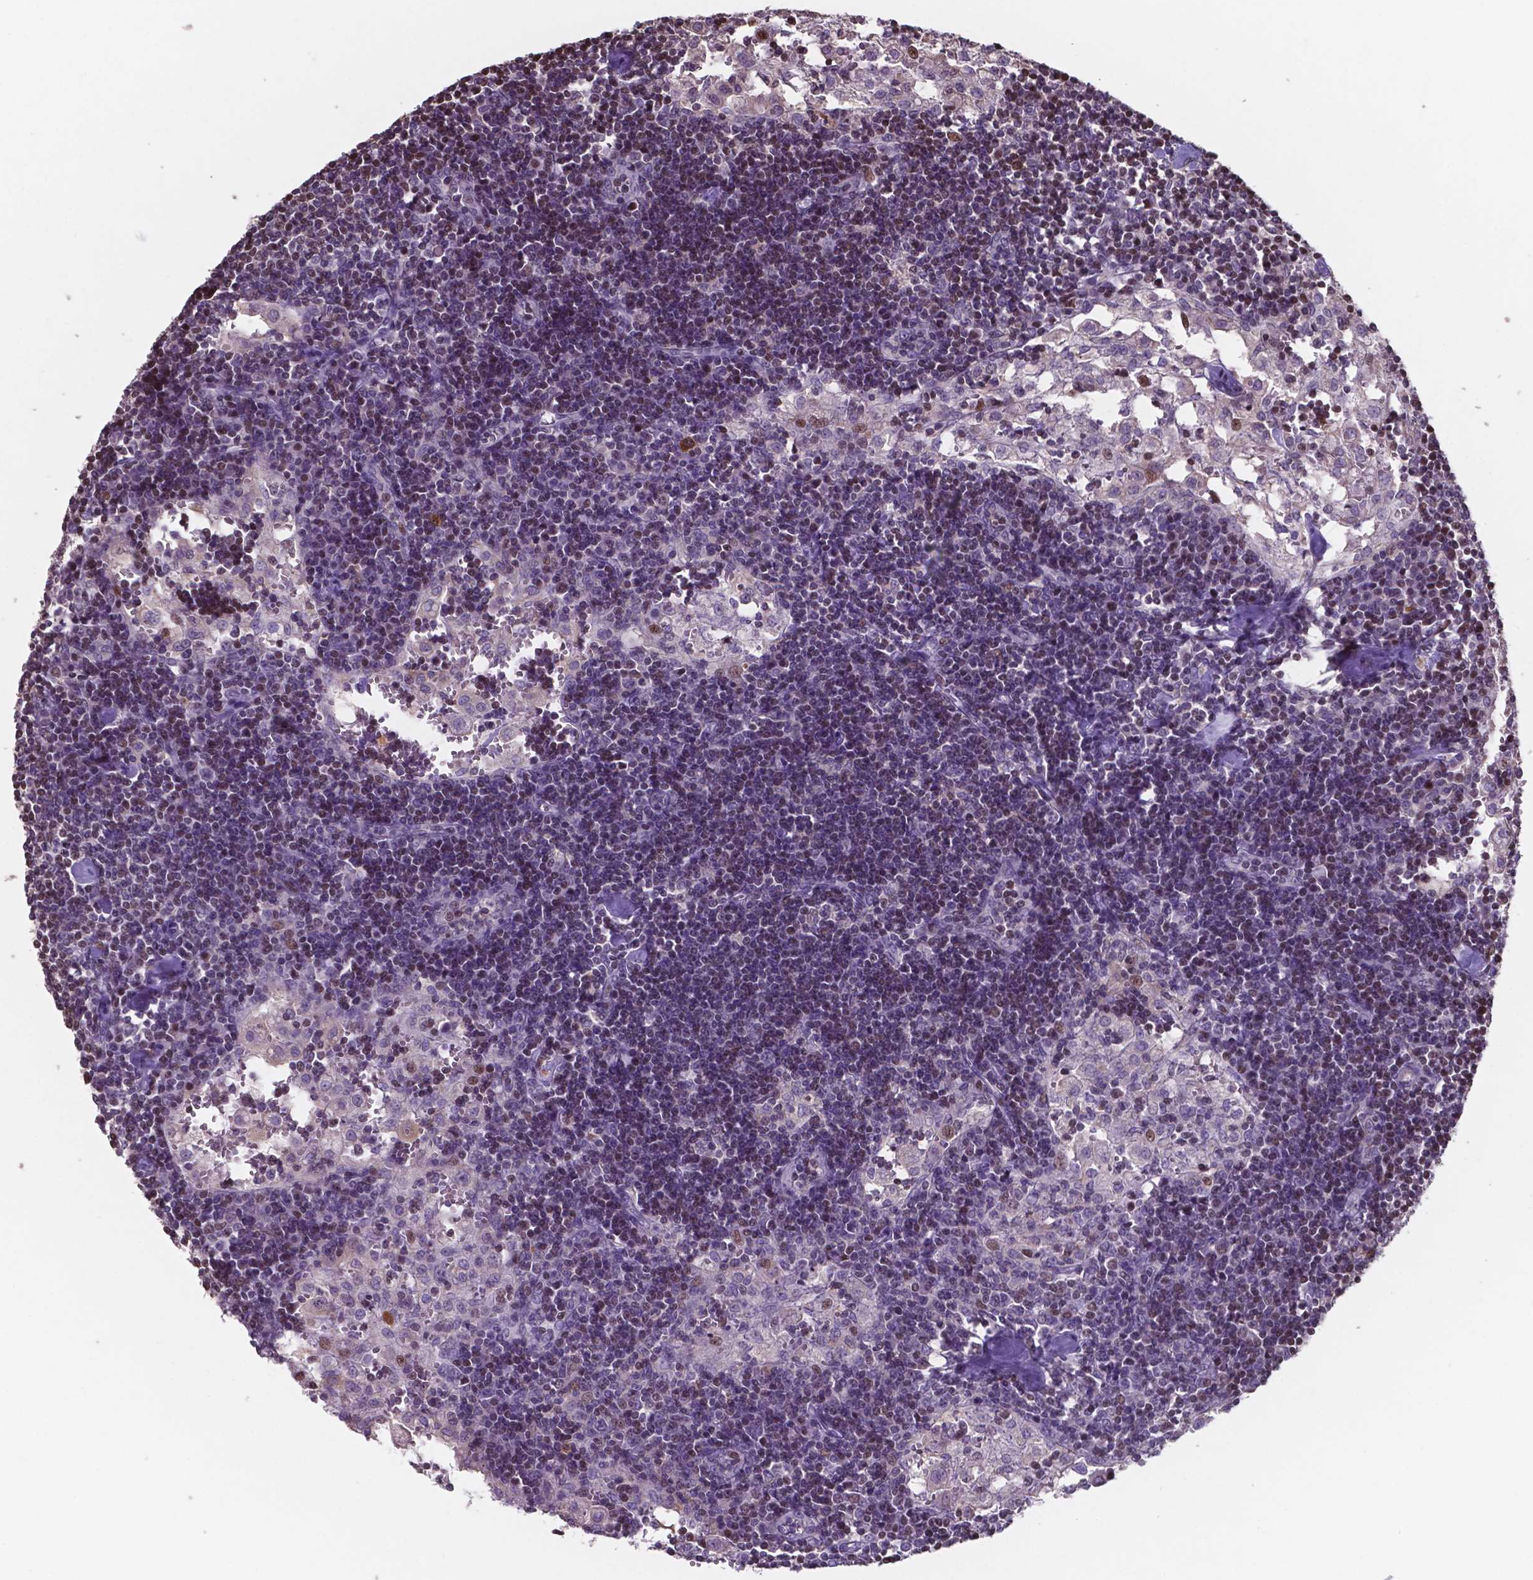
{"staining": {"intensity": "negative", "quantity": "none", "location": "none"}, "tissue": "lymph node", "cell_type": "Germinal center cells", "image_type": "normal", "snomed": [{"axis": "morphology", "description": "Normal tissue, NOS"}, {"axis": "topography", "description": "Lymph node"}], "caption": "IHC photomicrograph of benign human lymph node stained for a protein (brown), which displays no positivity in germinal center cells.", "gene": "MLC1", "patient": {"sex": "male", "age": 55}}